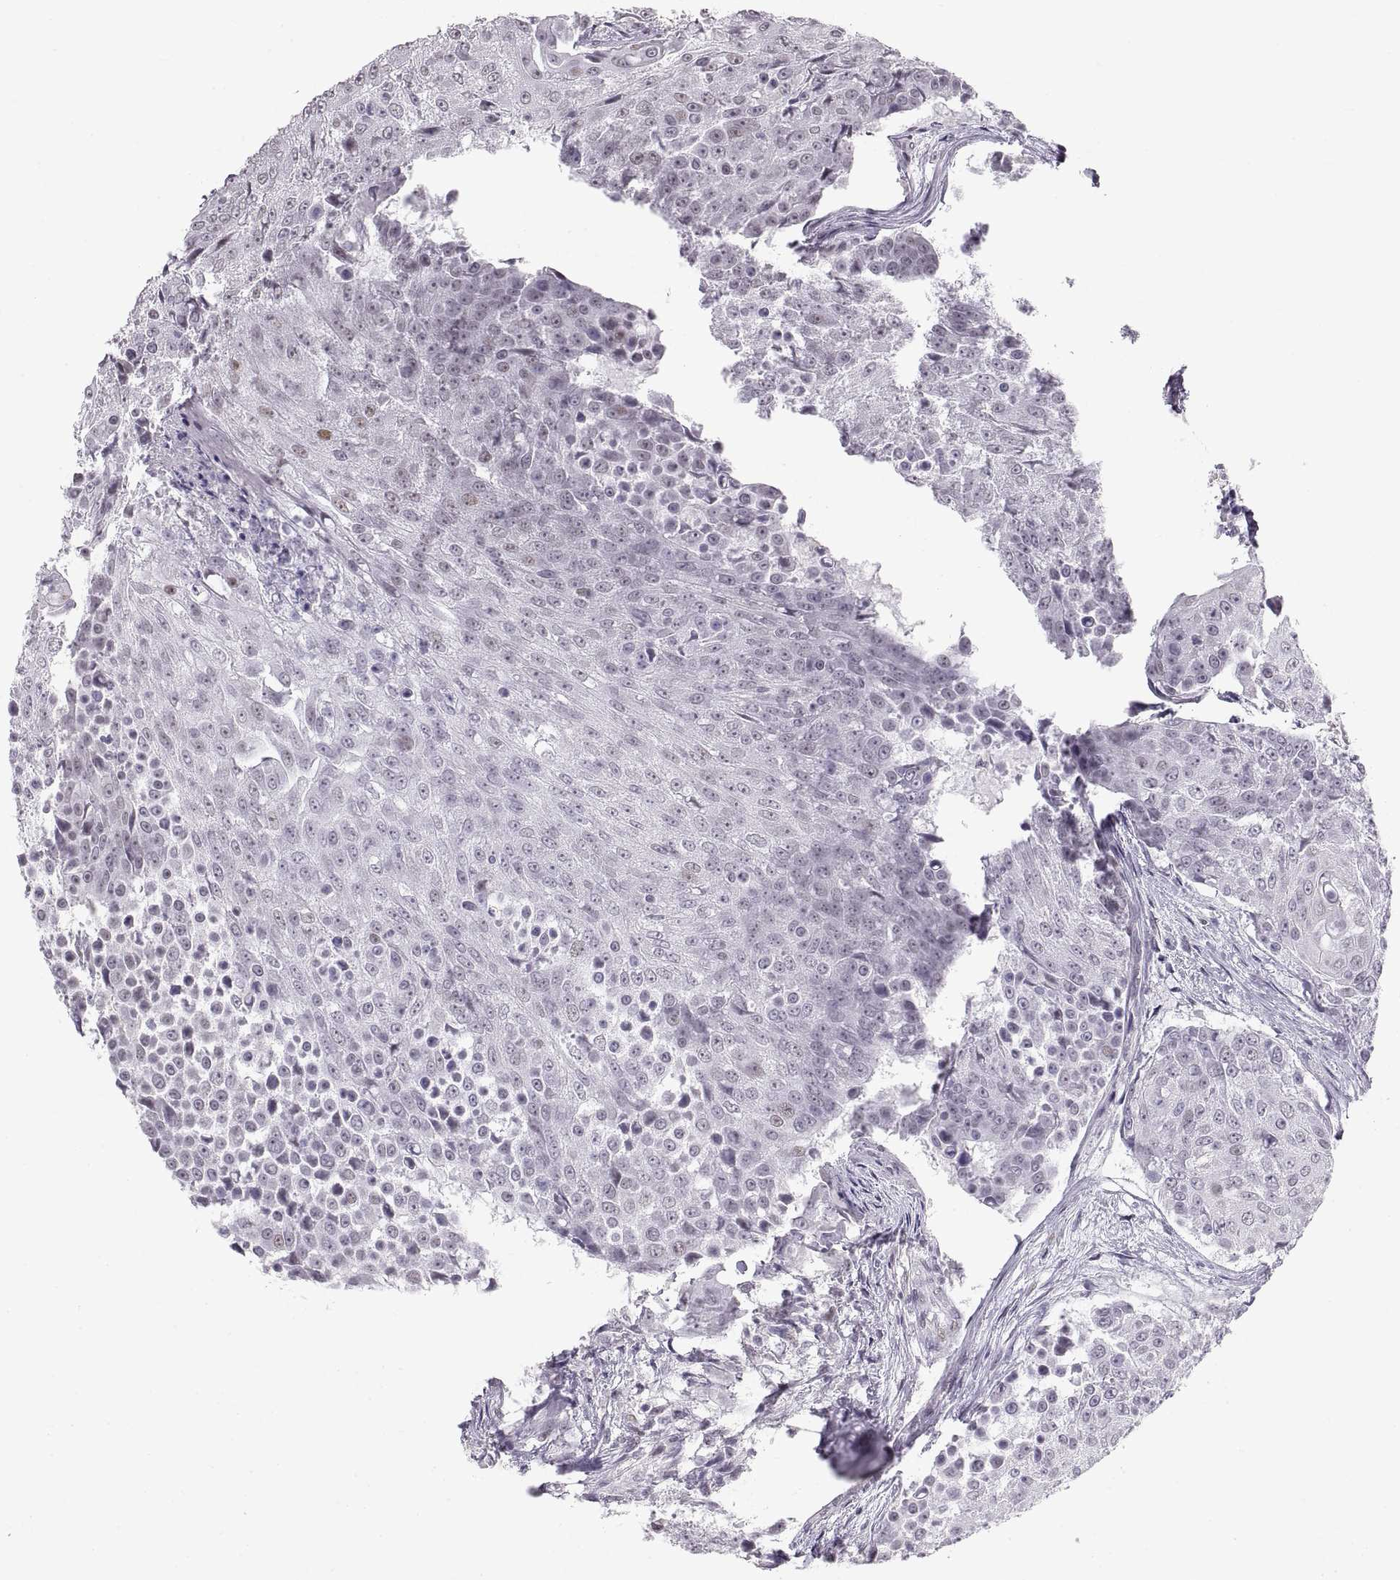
{"staining": {"intensity": "negative", "quantity": "none", "location": "none"}, "tissue": "urothelial cancer", "cell_type": "Tumor cells", "image_type": "cancer", "snomed": [{"axis": "morphology", "description": "Urothelial carcinoma, High grade"}, {"axis": "topography", "description": "Urinary bladder"}], "caption": "Tumor cells are negative for protein expression in human urothelial cancer.", "gene": "NANOS3", "patient": {"sex": "female", "age": 63}}